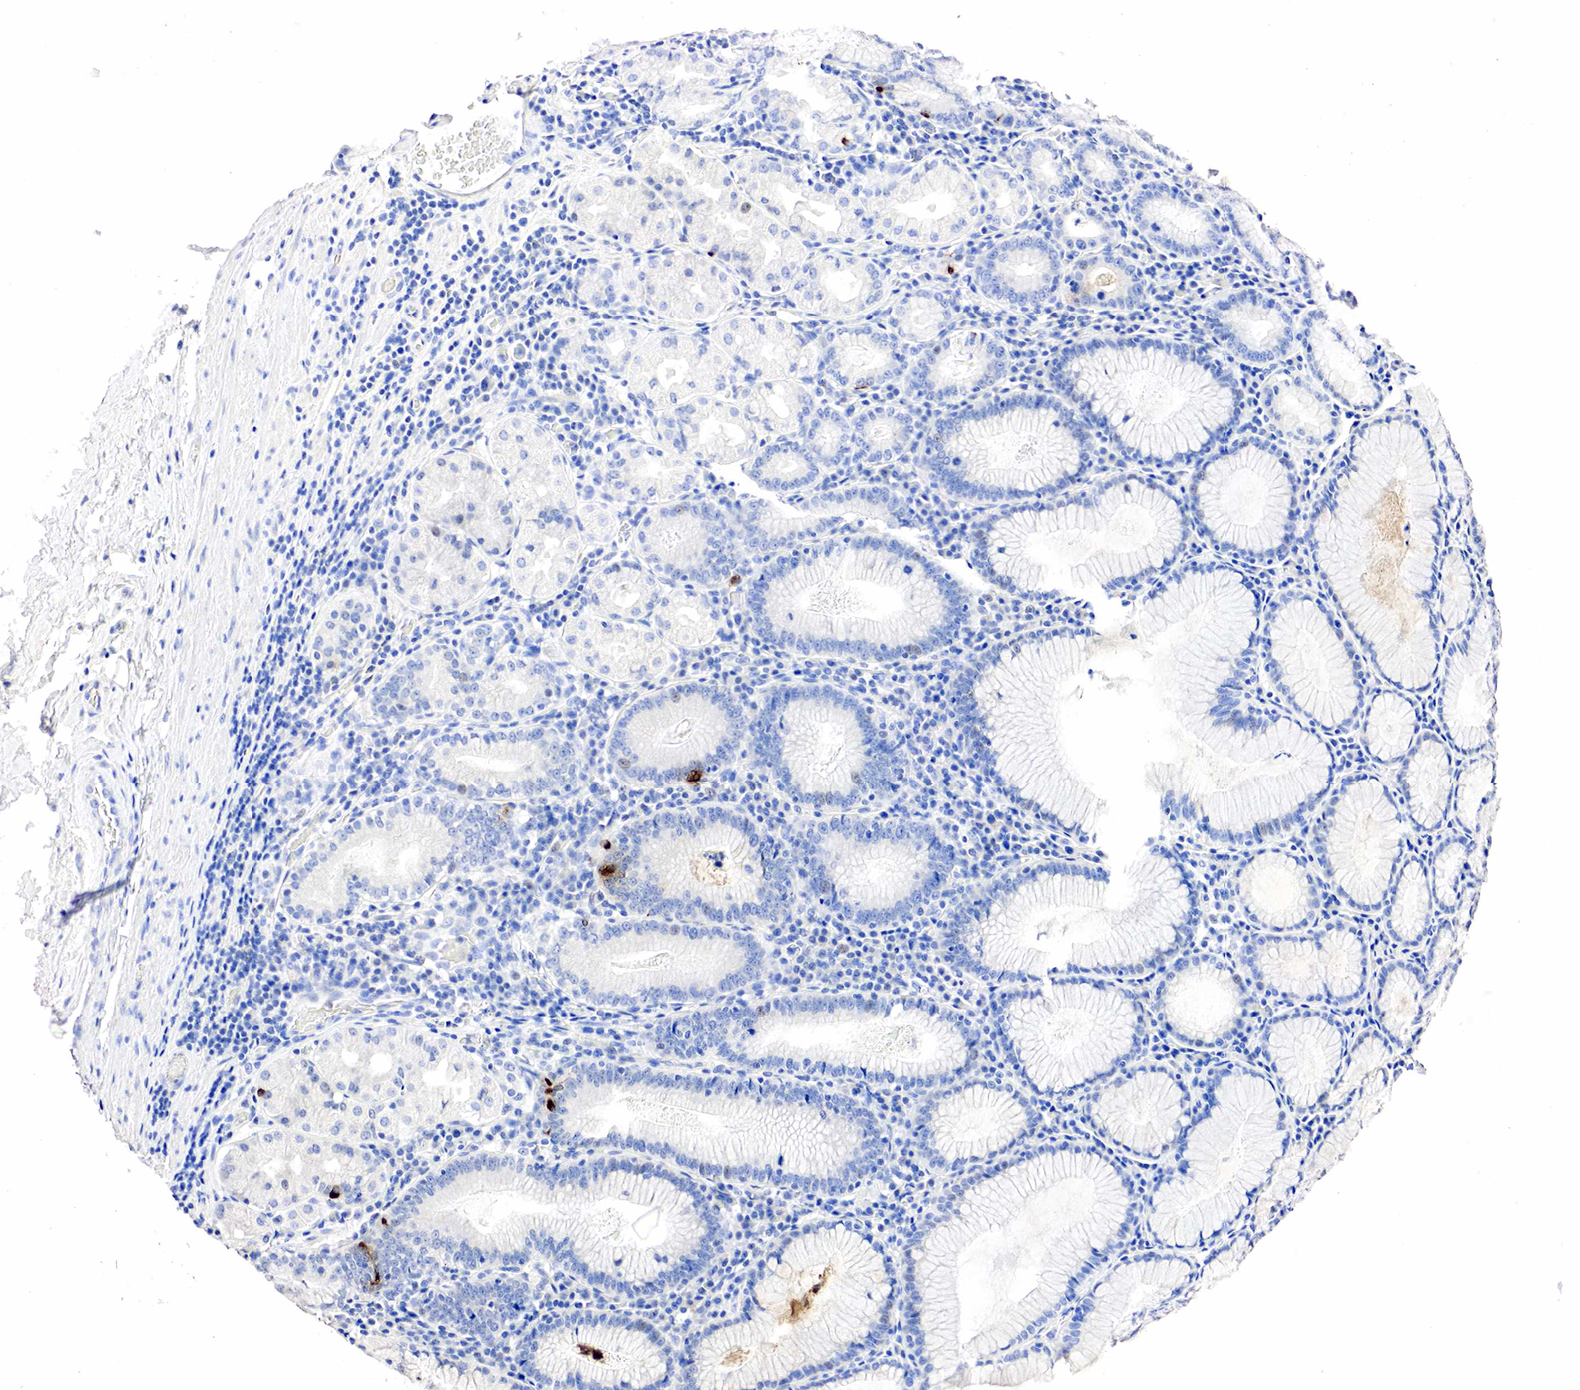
{"staining": {"intensity": "strong", "quantity": "<25%", "location": "cytoplasmic/membranous,nuclear"}, "tissue": "stomach", "cell_type": "Glandular cells", "image_type": "normal", "snomed": [{"axis": "morphology", "description": "Normal tissue, NOS"}, {"axis": "topography", "description": "Stomach, lower"}], "caption": "A medium amount of strong cytoplasmic/membranous,nuclear positivity is seen in approximately <25% of glandular cells in normal stomach.", "gene": "SST", "patient": {"sex": "female", "age": 43}}